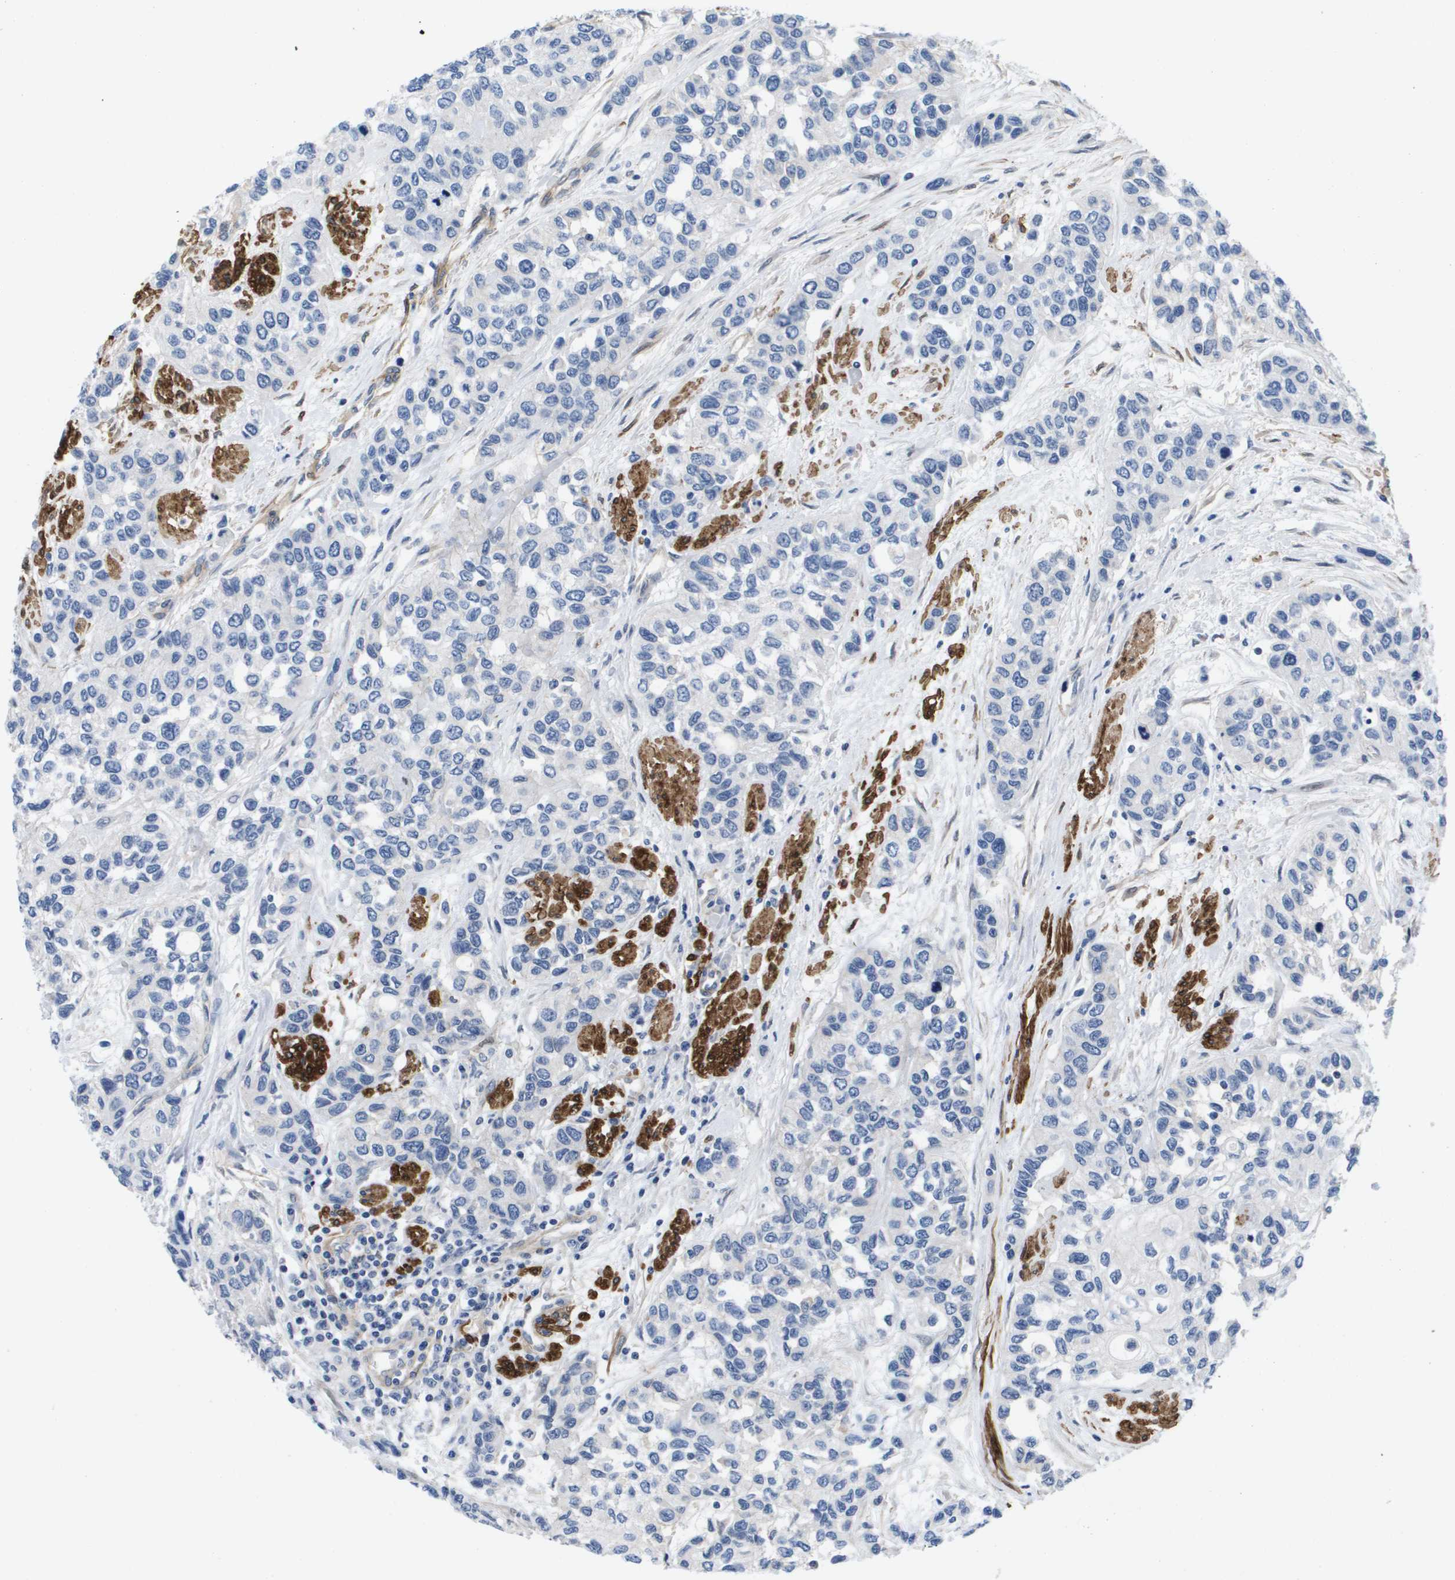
{"staining": {"intensity": "negative", "quantity": "none", "location": "none"}, "tissue": "urothelial cancer", "cell_type": "Tumor cells", "image_type": "cancer", "snomed": [{"axis": "morphology", "description": "Urothelial carcinoma, High grade"}, {"axis": "topography", "description": "Urinary bladder"}], "caption": "Image shows no significant protein staining in tumor cells of urothelial cancer.", "gene": "LPP", "patient": {"sex": "female", "age": 56}}